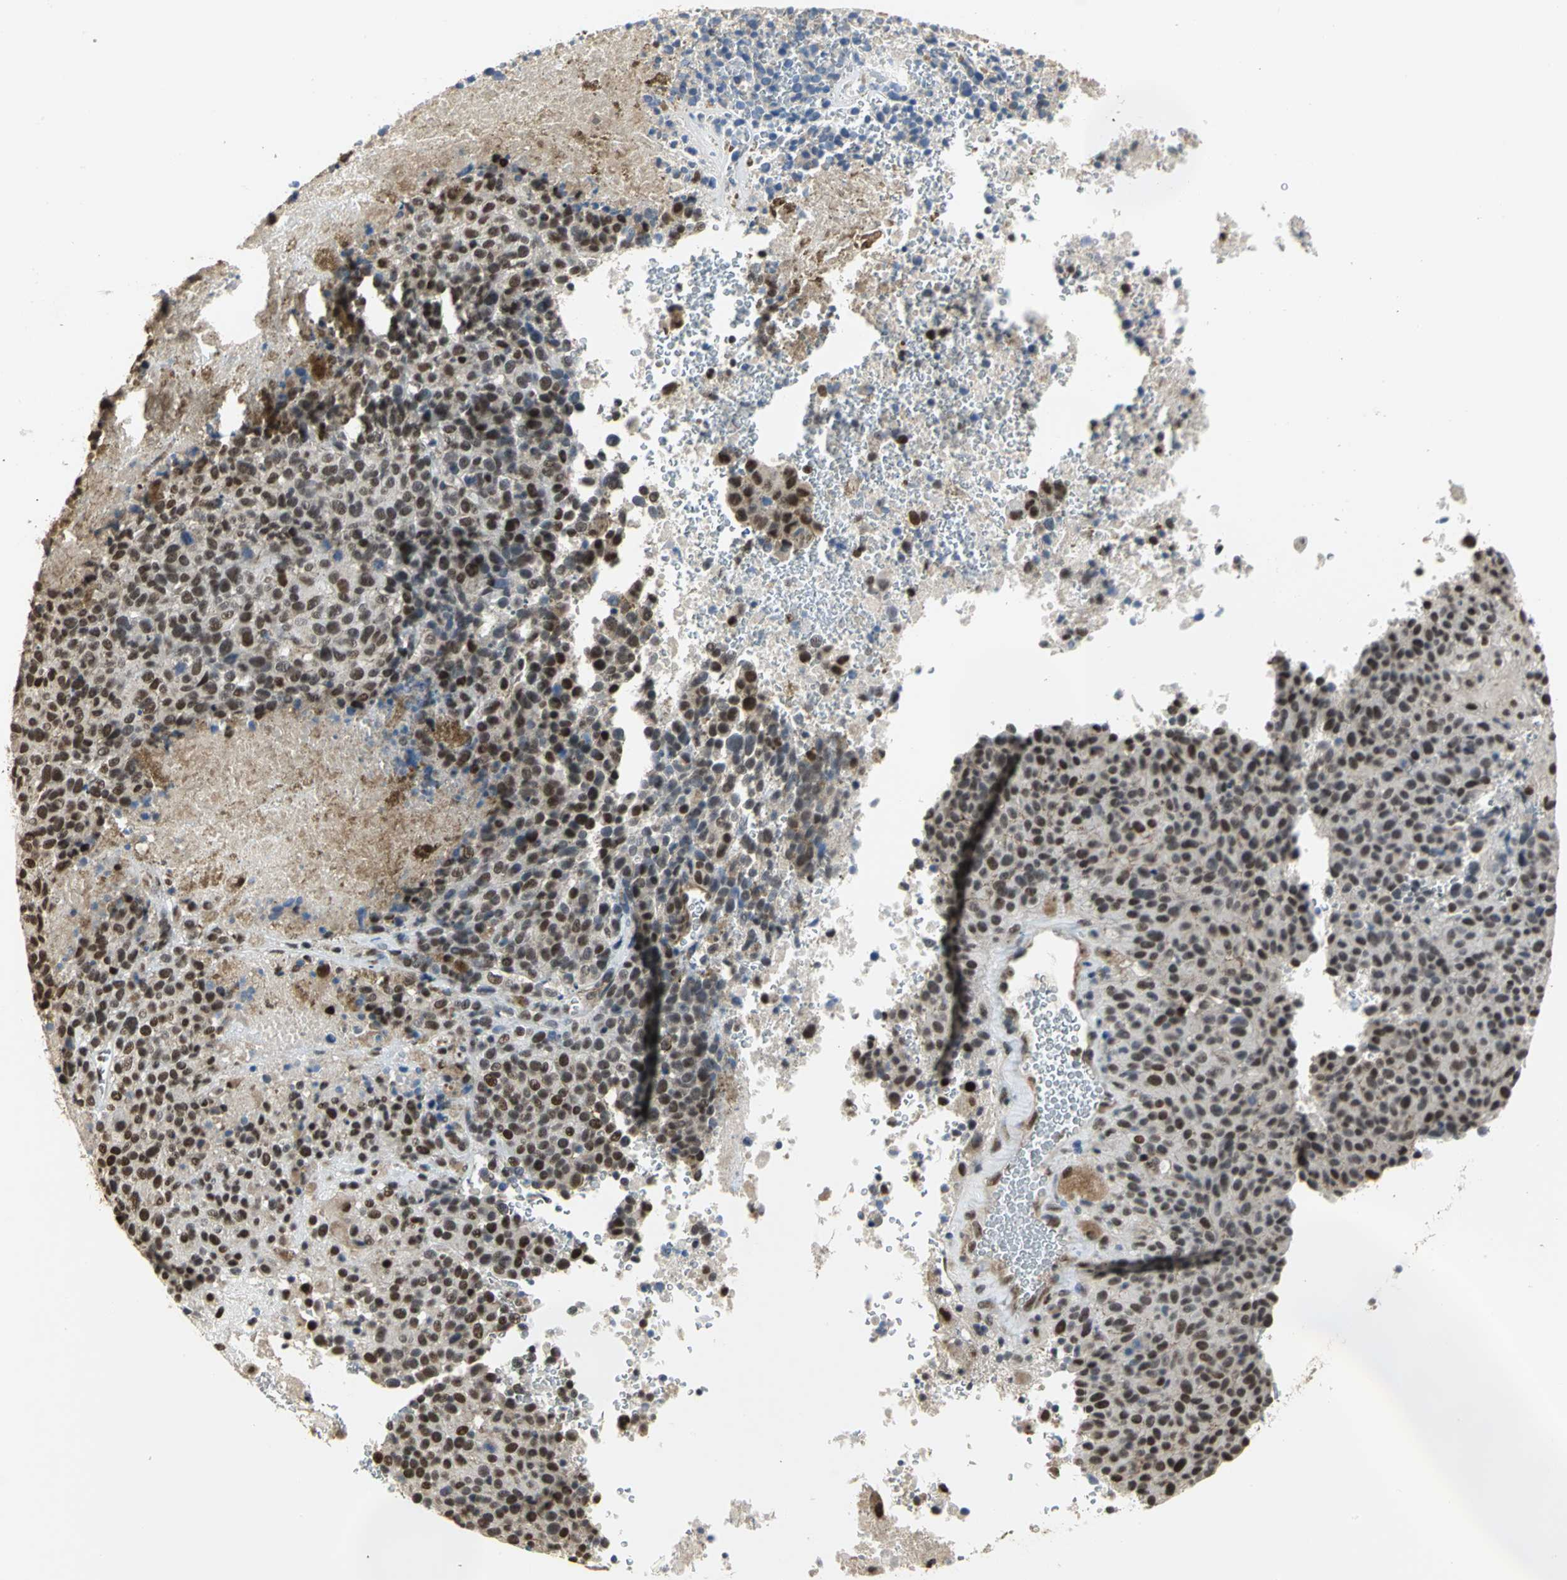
{"staining": {"intensity": "strong", "quantity": ">75%", "location": "nuclear"}, "tissue": "melanoma", "cell_type": "Tumor cells", "image_type": "cancer", "snomed": [{"axis": "morphology", "description": "Malignant melanoma, Metastatic site"}, {"axis": "topography", "description": "Cerebral cortex"}], "caption": "A histopathology image of melanoma stained for a protein reveals strong nuclear brown staining in tumor cells.", "gene": "CCDC88C", "patient": {"sex": "female", "age": 52}}